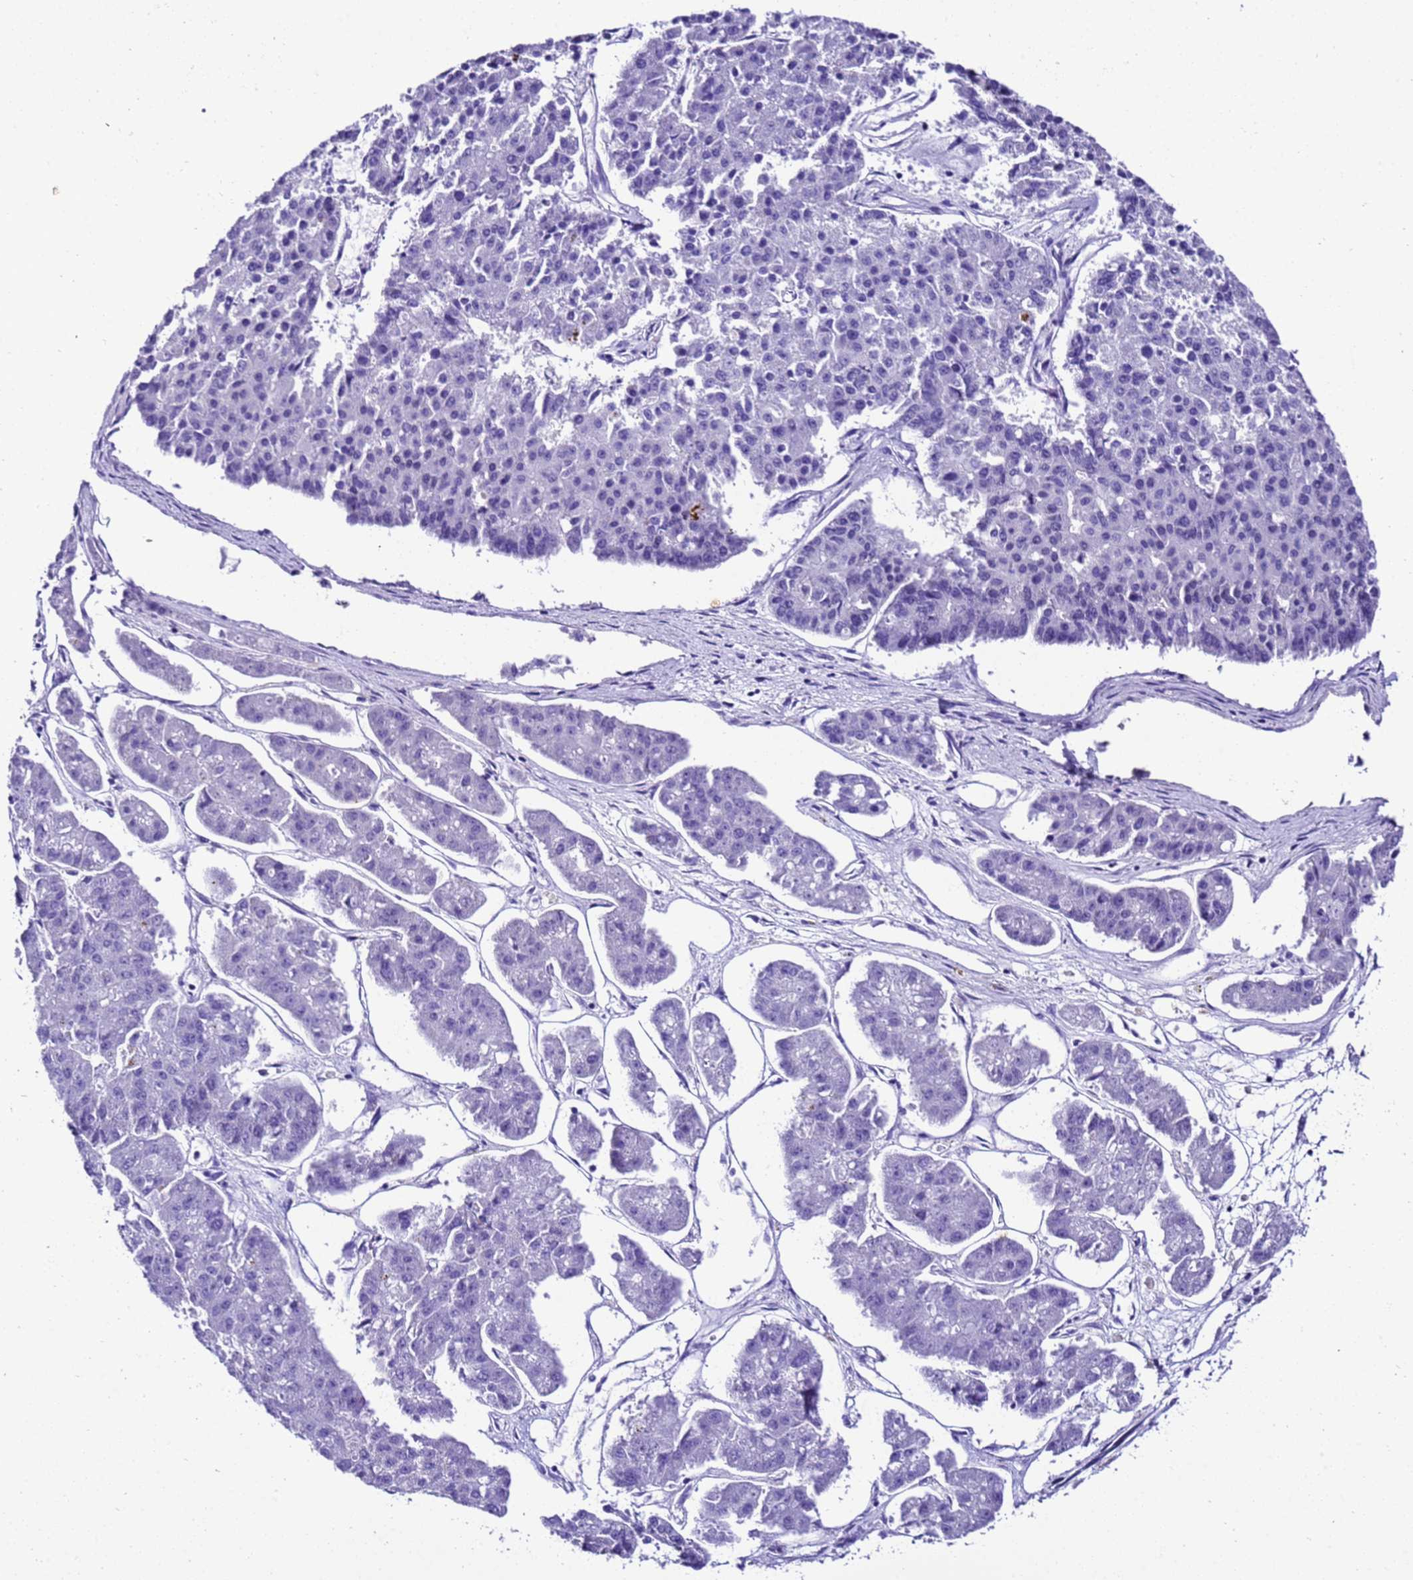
{"staining": {"intensity": "negative", "quantity": "none", "location": "none"}, "tissue": "pancreatic cancer", "cell_type": "Tumor cells", "image_type": "cancer", "snomed": [{"axis": "morphology", "description": "Adenocarcinoma, NOS"}, {"axis": "topography", "description": "Pancreas"}], "caption": "Tumor cells show no significant positivity in pancreatic adenocarcinoma. Brightfield microscopy of IHC stained with DAB (3,3'-diaminobenzidine) (brown) and hematoxylin (blue), captured at high magnification.", "gene": "ZNF417", "patient": {"sex": "male", "age": 50}}